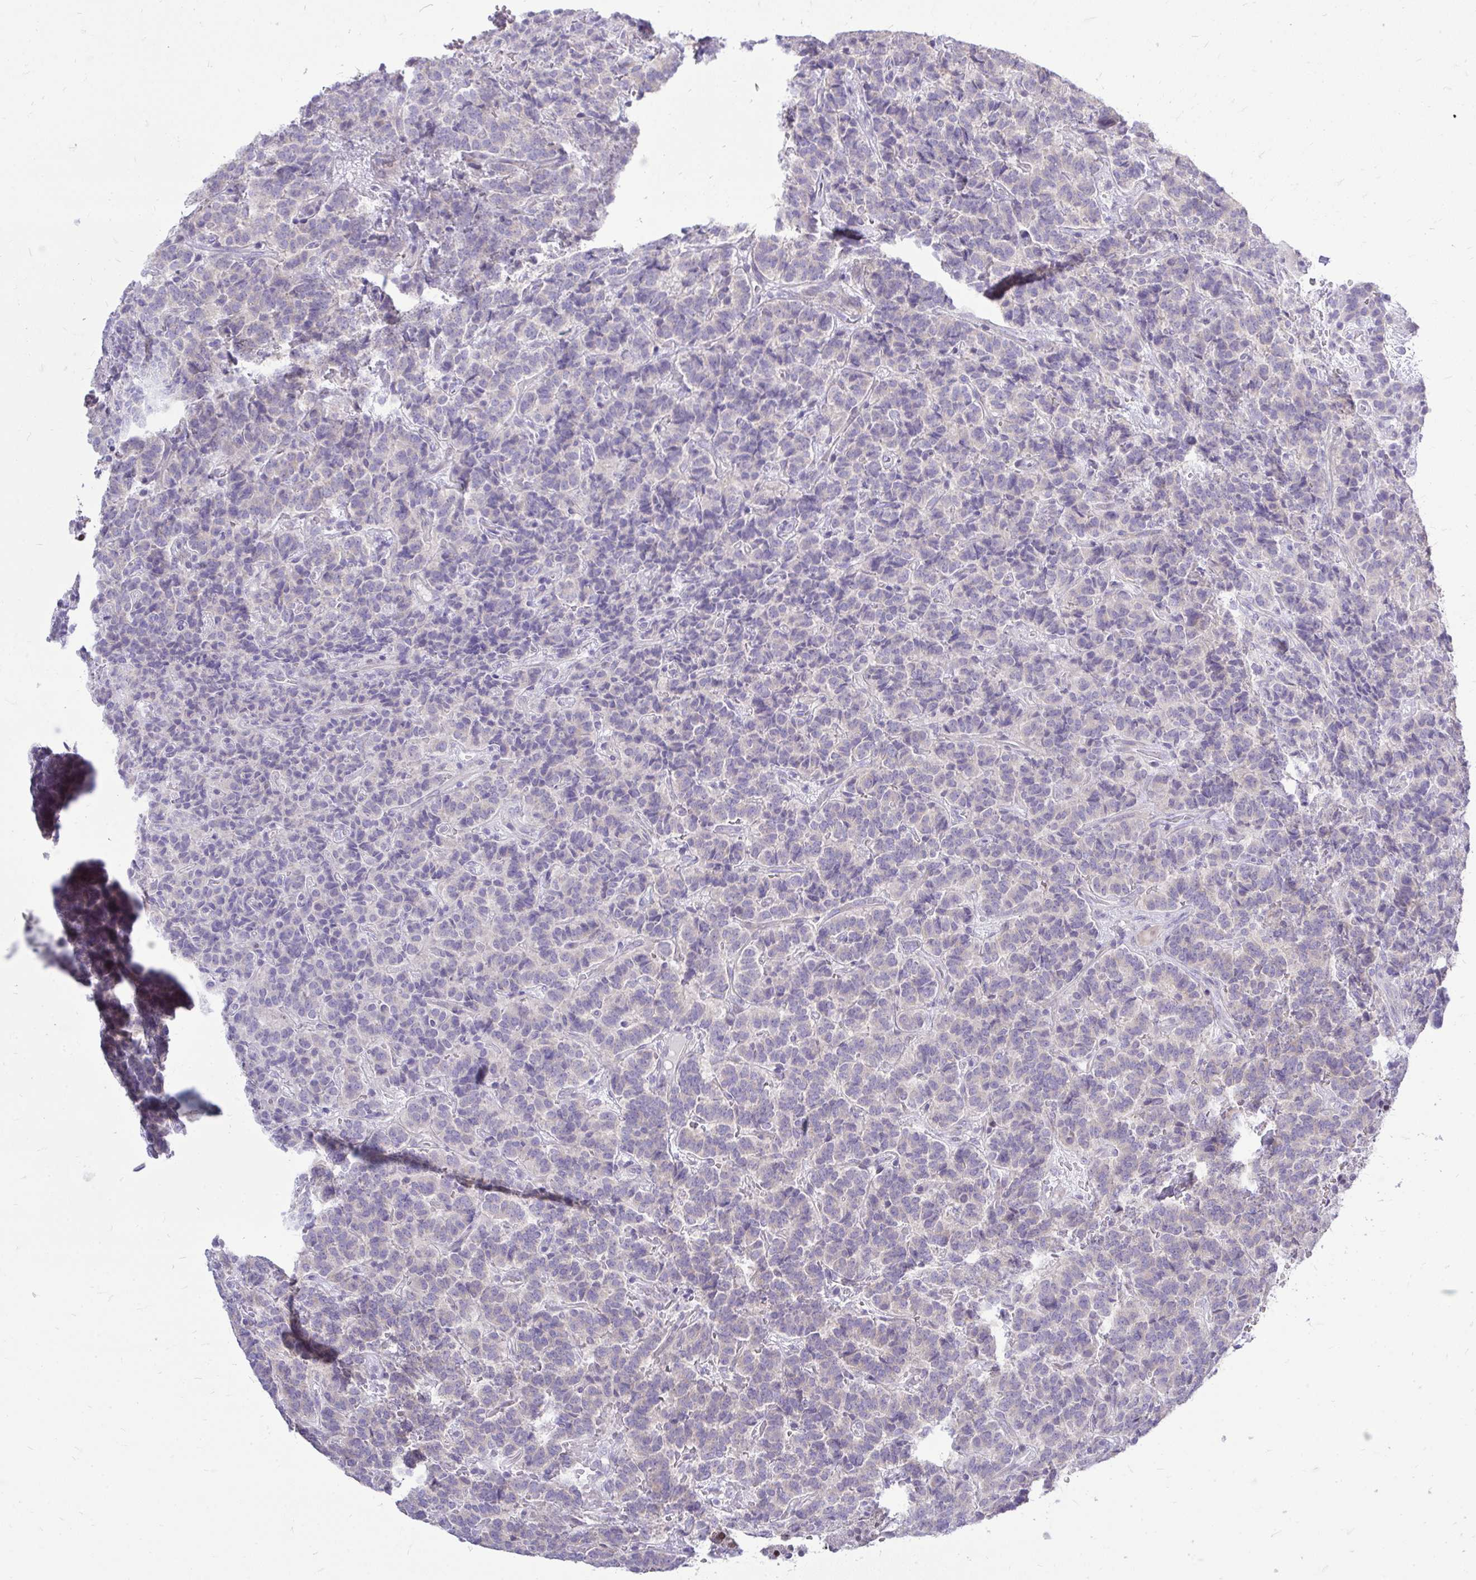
{"staining": {"intensity": "negative", "quantity": "none", "location": "none"}, "tissue": "carcinoid", "cell_type": "Tumor cells", "image_type": "cancer", "snomed": [{"axis": "morphology", "description": "Carcinoid, malignant, NOS"}, {"axis": "topography", "description": "Pancreas"}], "caption": "This is an immunohistochemistry (IHC) image of human carcinoid. There is no positivity in tumor cells.", "gene": "OR8D1", "patient": {"sex": "male", "age": 36}}